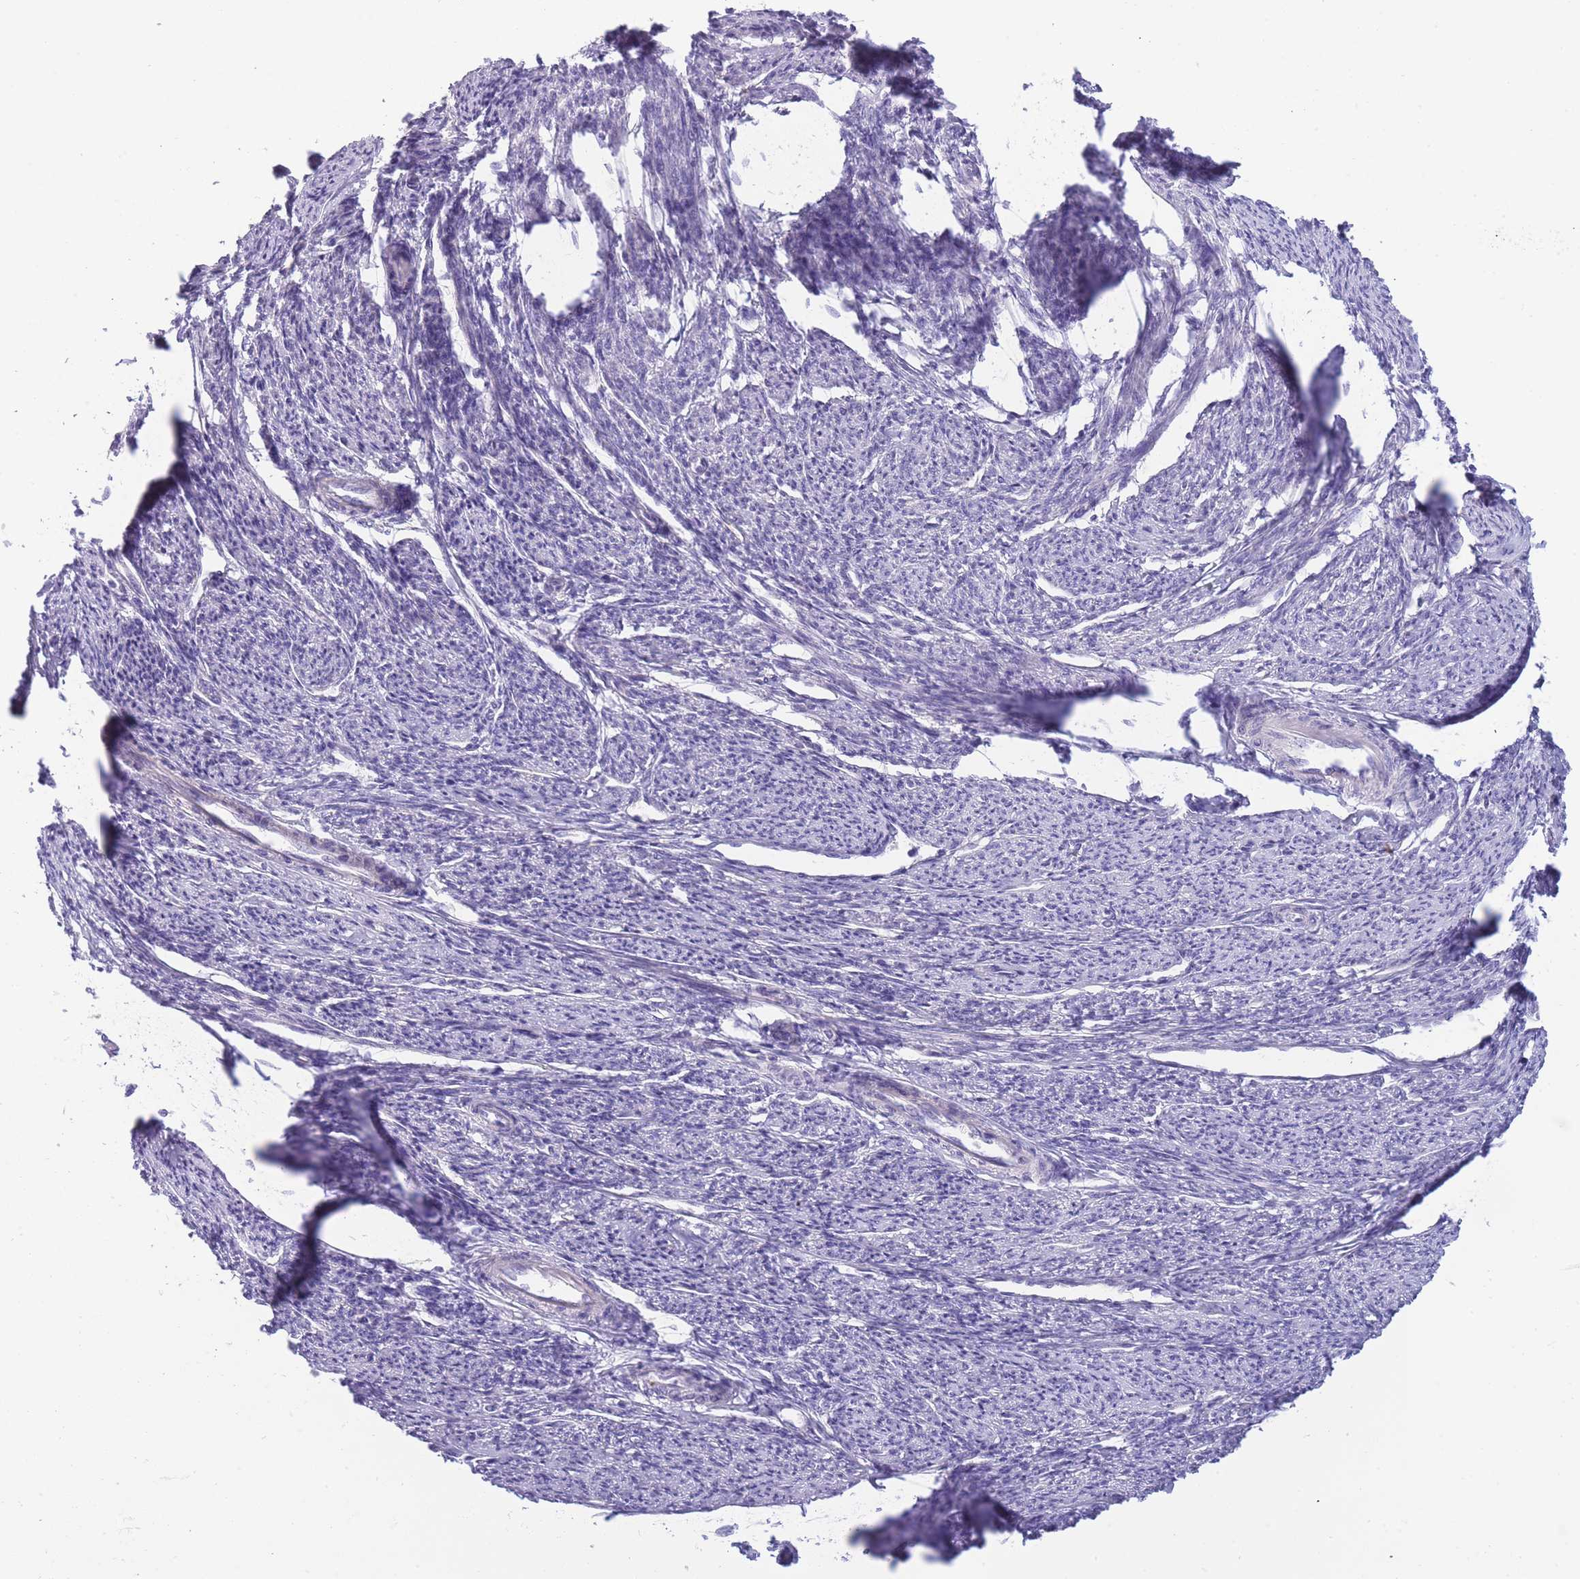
{"staining": {"intensity": "negative", "quantity": "none", "location": "none"}, "tissue": "smooth muscle", "cell_type": "Smooth muscle cells", "image_type": "normal", "snomed": [{"axis": "morphology", "description": "Normal tissue, NOS"}, {"axis": "topography", "description": "Smooth muscle"}, {"axis": "topography", "description": "Uterus"}], "caption": "An image of smooth muscle stained for a protein exhibits no brown staining in smooth muscle cells. The staining is performed using DAB brown chromogen with nuclei counter-stained in using hematoxylin.", "gene": "PRR23A", "patient": {"sex": "female", "age": 59}}